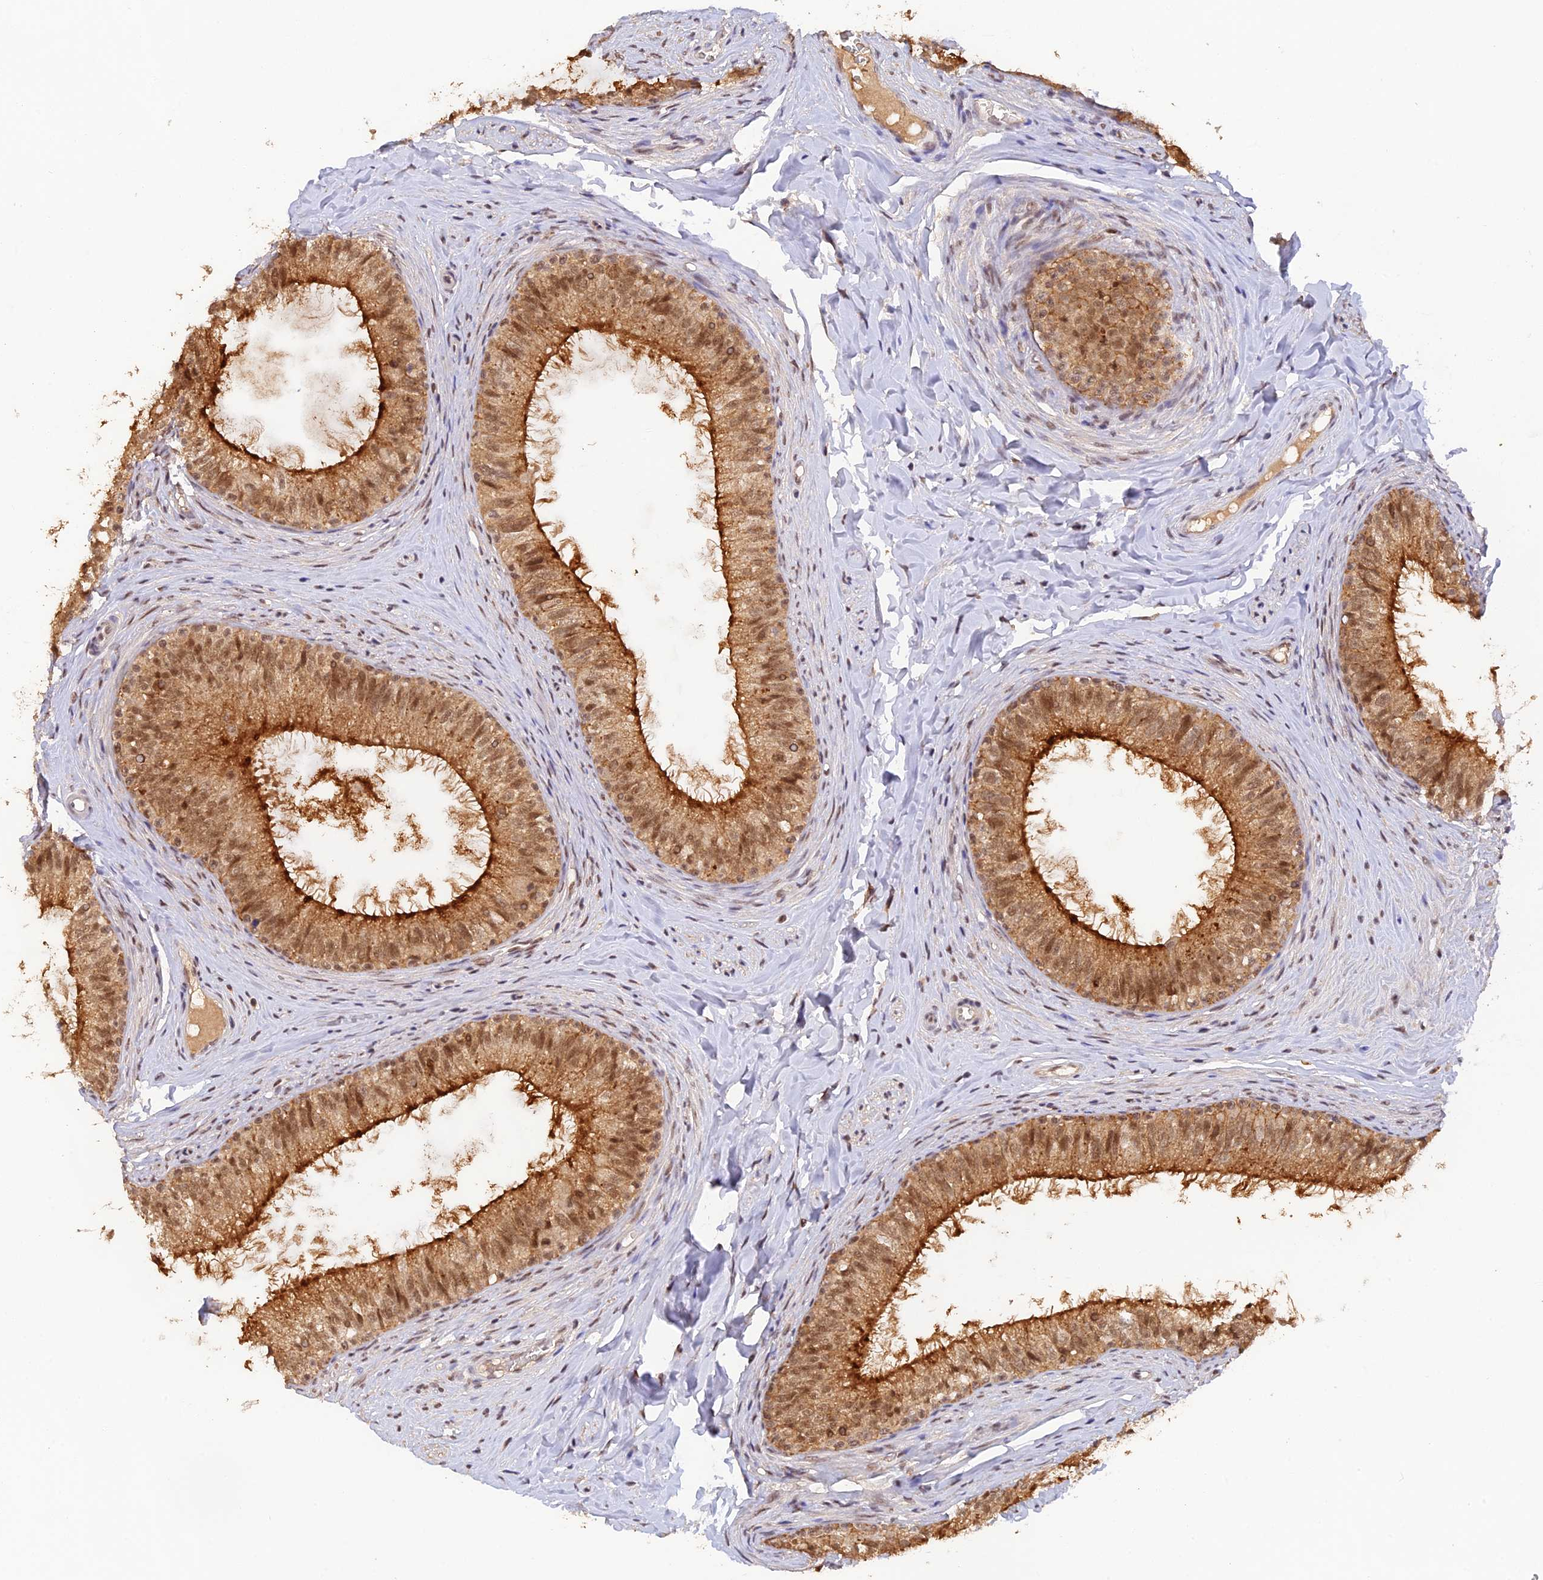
{"staining": {"intensity": "moderate", "quantity": ">75%", "location": "cytoplasmic/membranous,nuclear"}, "tissue": "epididymis", "cell_type": "Glandular cells", "image_type": "normal", "snomed": [{"axis": "morphology", "description": "Normal tissue, NOS"}, {"axis": "topography", "description": "Epididymis"}], "caption": "Immunohistochemical staining of benign epididymis displays medium levels of moderate cytoplasmic/membranous,nuclear positivity in about >75% of glandular cells. Nuclei are stained in blue.", "gene": "ZNF436", "patient": {"sex": "male", "age": 34}}